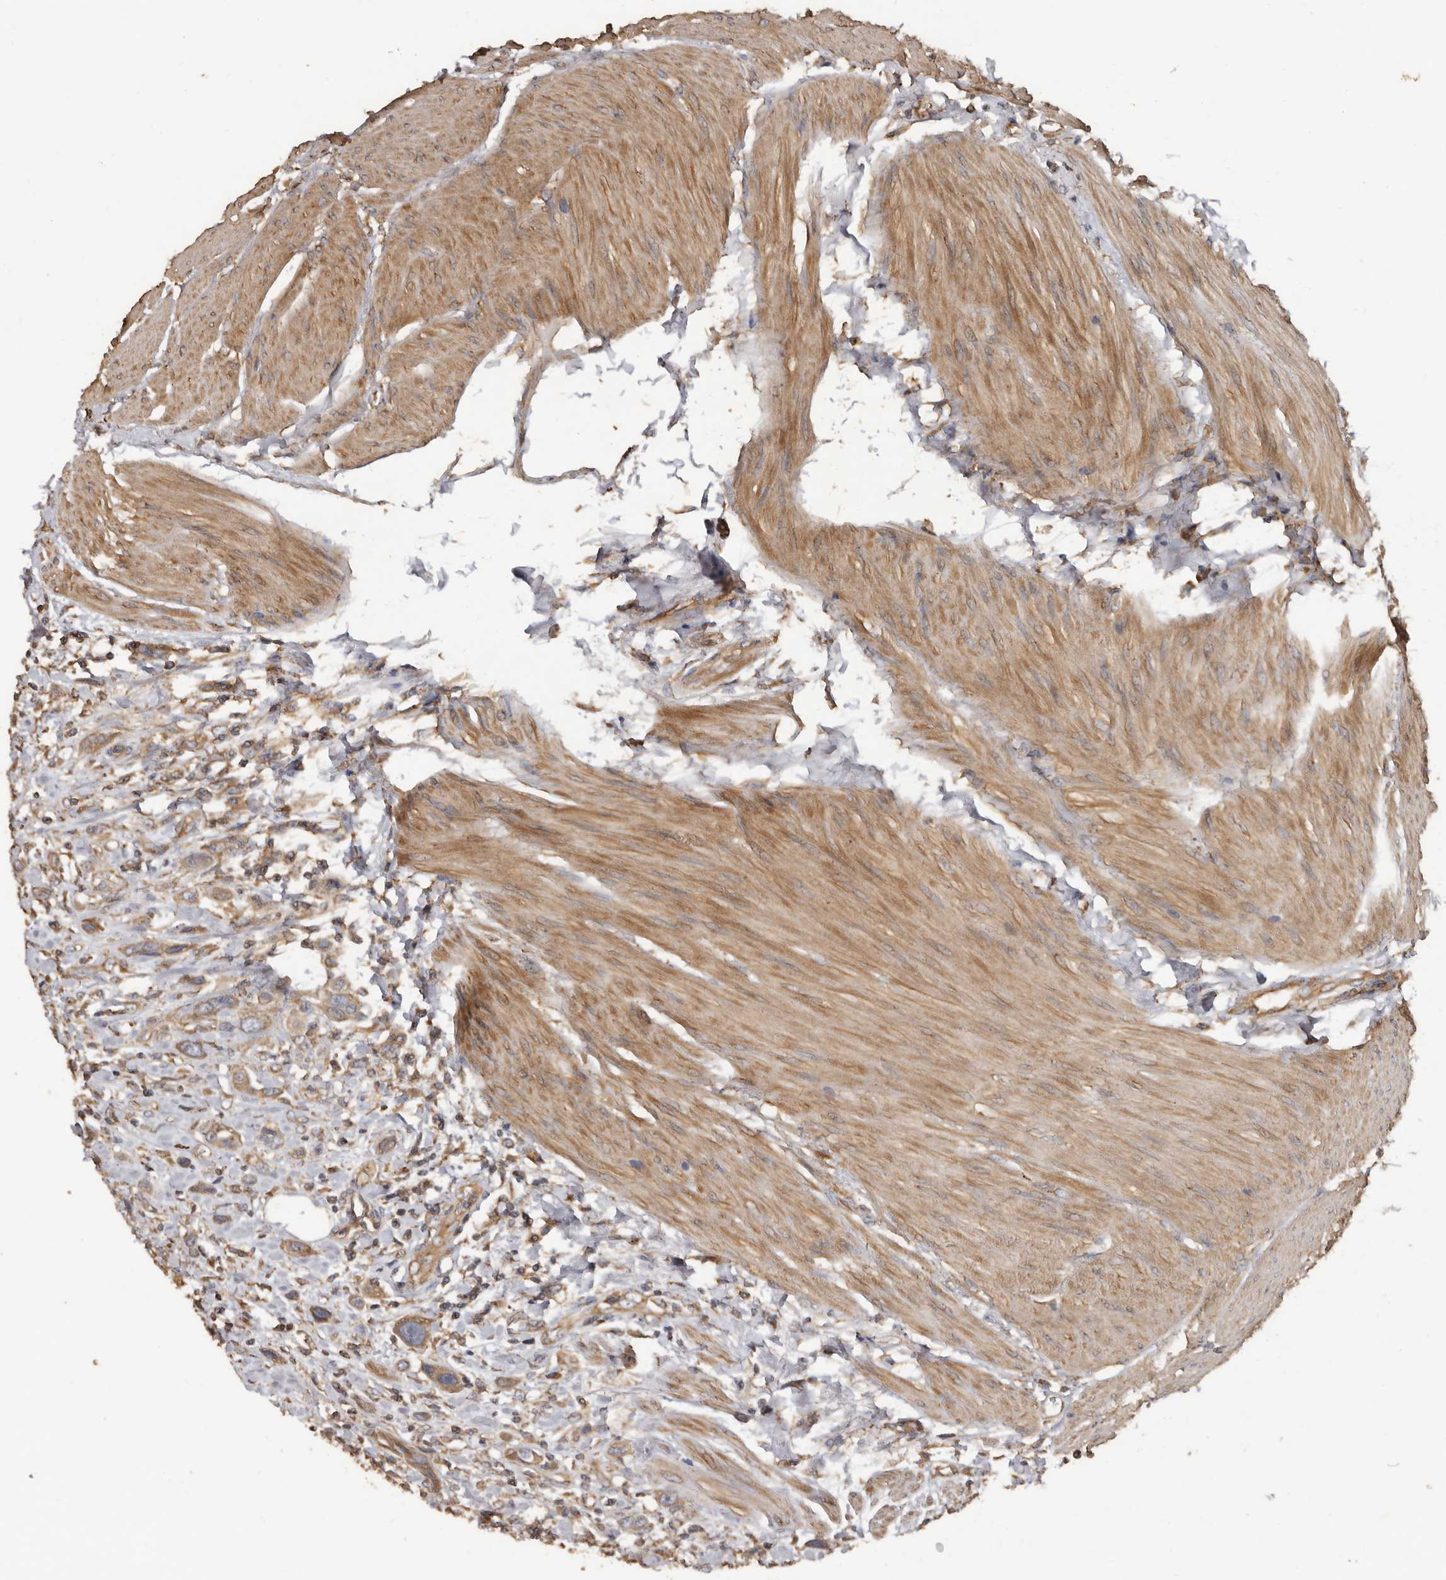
{"staining": {"intensity": "moderate", "quantity": ">75%", "location": "cytoplasmic/membranous"}, "tissue": "urothelial cancer", "cell_type": "Tumor cells", "image_type": "cancer", "snomed": [{"axis": "morphology", "description": "Urothelial carcinoma, High grade"}, {"axis": "topography", "description": "Urinary bladder"}], "caption": "Approximately >75% of tumor cells in human urothelial cancer show moderate cytoplasmic/membranous protein positivity as visualized by brown immunohistochemical staining.", "gene": "FLCN", "patient": {"sex": "male", "age": 50}}